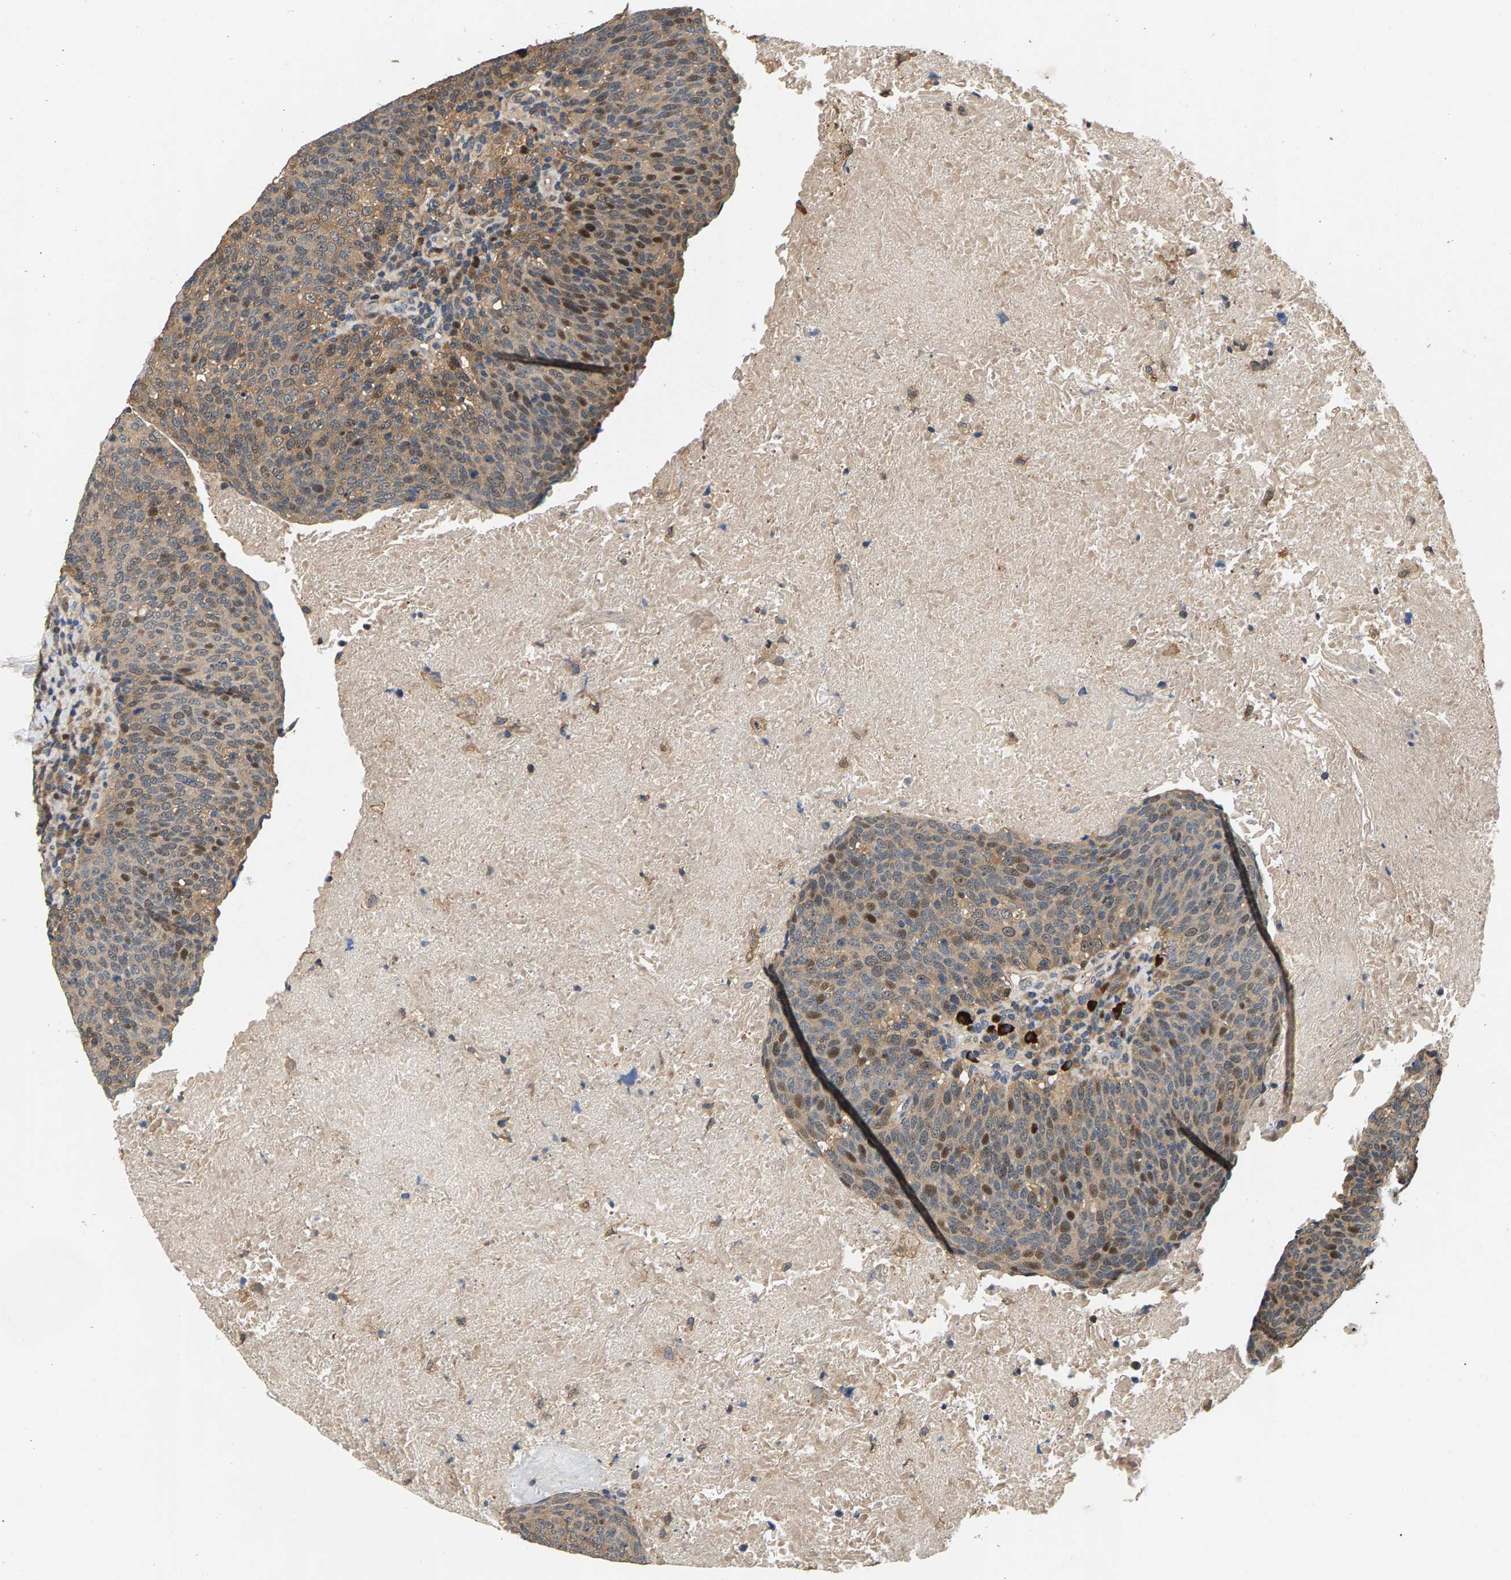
{"staining": {"intensity": "moderate", "quantity": "<25%", "location": "cytoplasmic/membranous,nuclear"}, "tissue": "head and neck cancer", "cell_type": "Tumor cells", "image_type": "cancer", "snomed": [{"axis": "morphology", "description": "Squamous cell carcinoma, NOS"}, {"axis": "morphology", "description": "Squamous cell carcinoma, metastatic, NOS"}, {"axis": "topography", "description": "Lymph node"}, {"axis": "topography", "description": "Head-Neck"}], "caption": "Protein staining demonstrates moderate cytoplasmic/membranous and nuclear staining in about <25% of tumor cells in head and neck cancer. (IHC, brightfield microscopy, high magnification).", "gene": "FAM78A", "patient": {"sex": "male", "age": 62}}